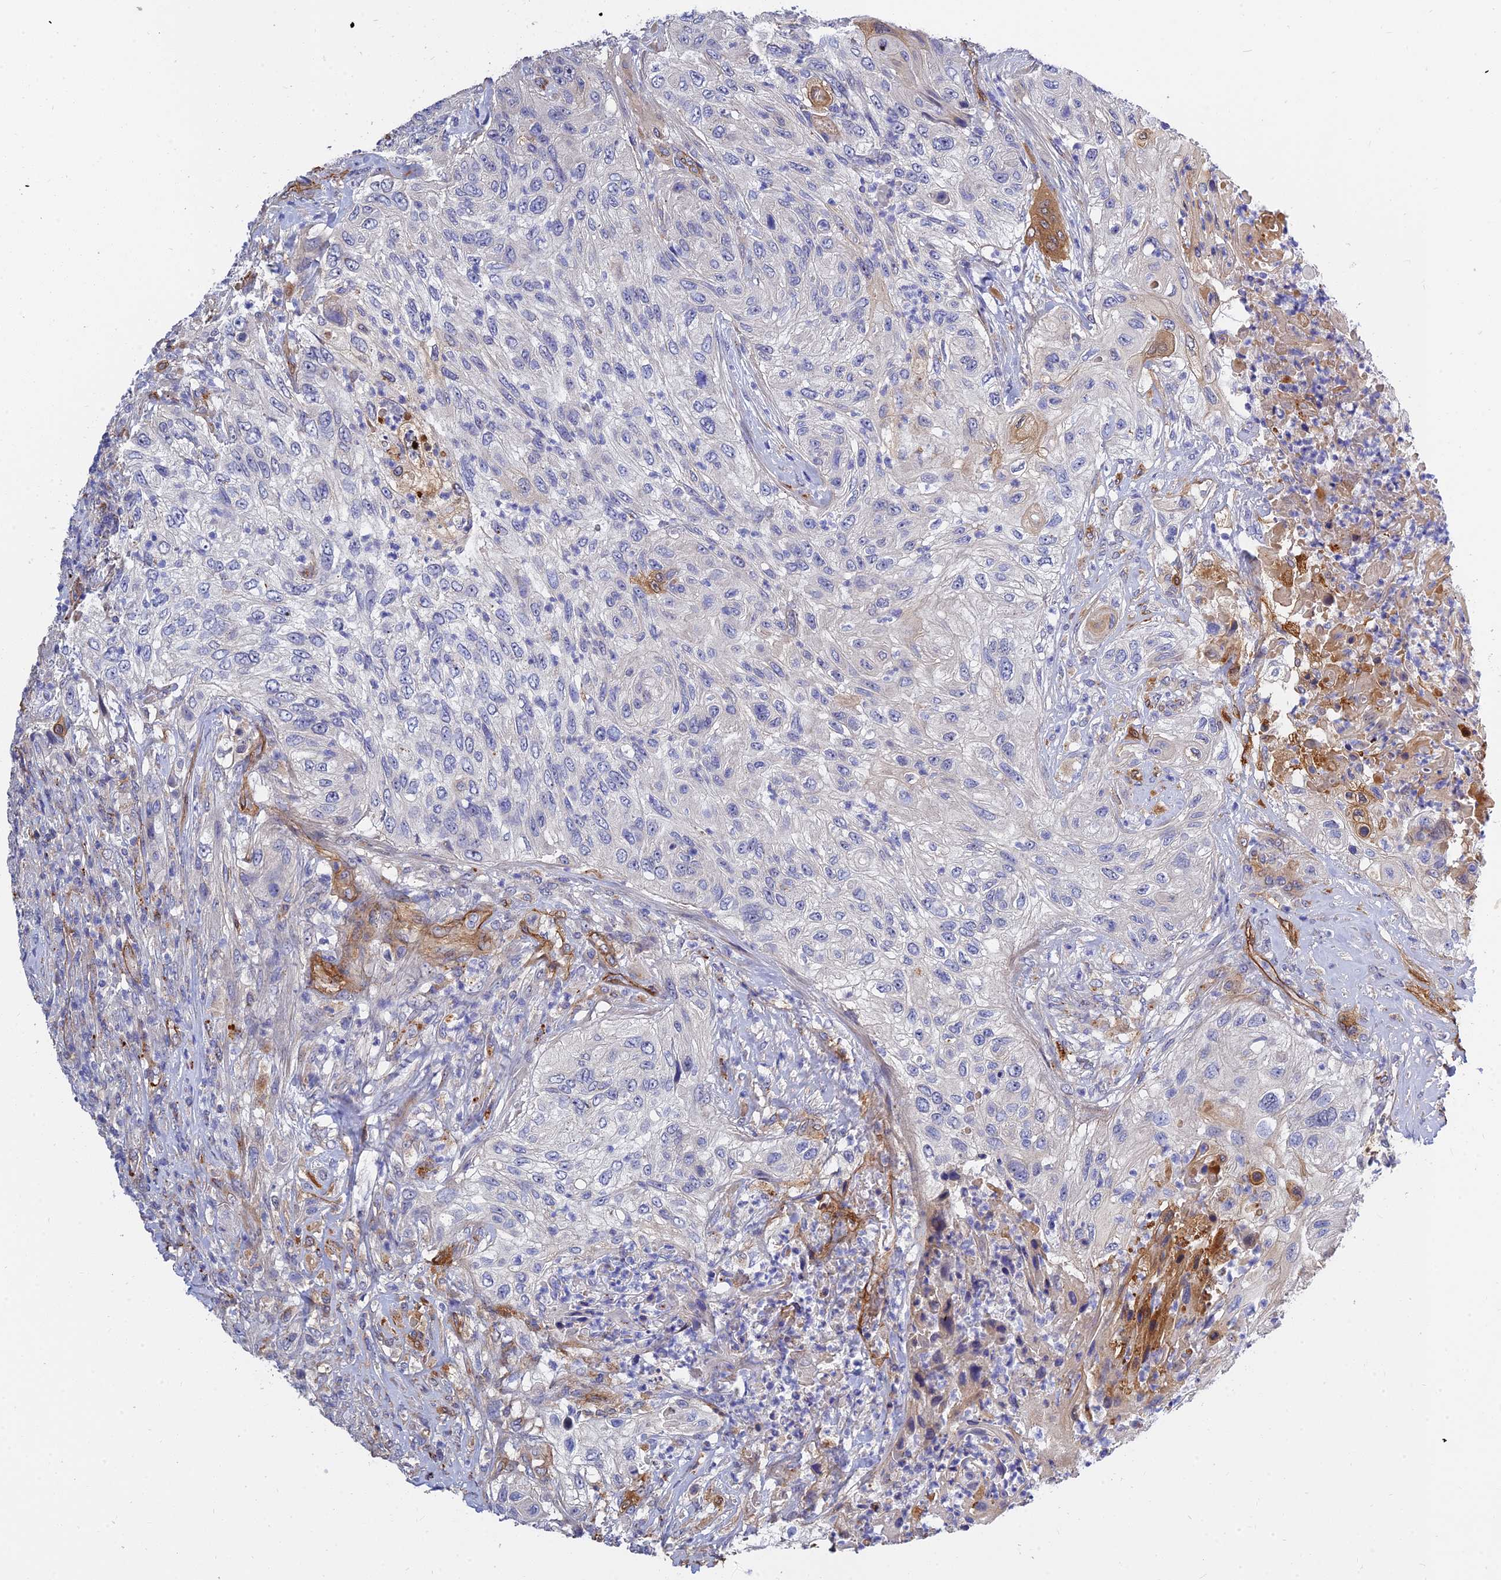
{"staining": {"intensity": "negative", "quantity": "none", "location": "none"}, "tissue": "urothelial cancer", "cell_type": "Tumor cells", "image_type": "cancer", "snomed": [{"axis": "morphology", "description": "Urothelial carcinoma, High grade"}, {"axis": "topography", "description": "Urinary bladder"}], "caption": "The IHC image has no significant staining in tumor cells of urothelial cancer tissue.", "gene": "MRPL35", "patient": {"sex": "female", "age": 60}}